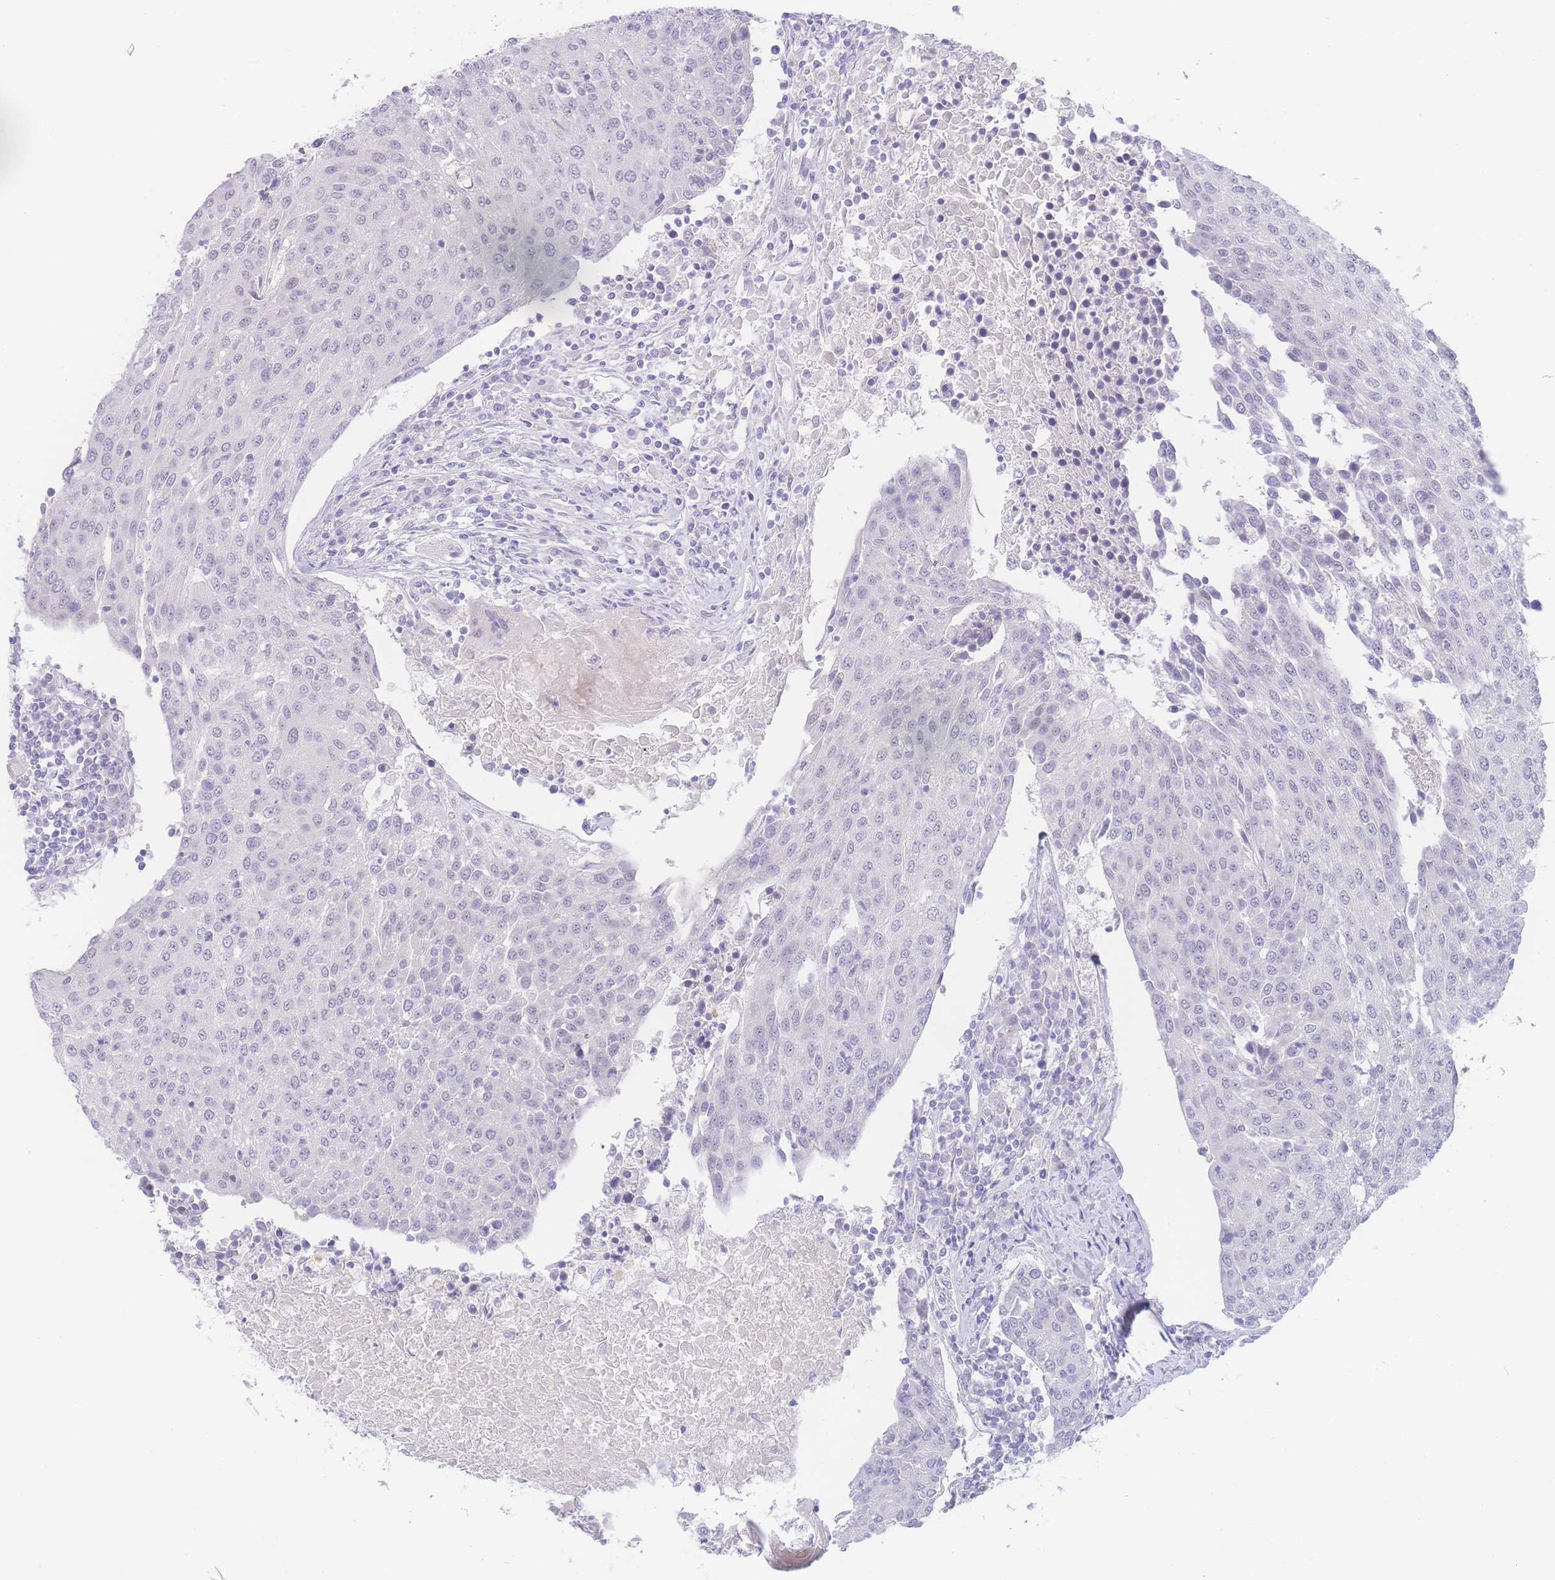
{"staining": {"intensity": "negative", "quantity": "none", "location": "none"}, "tissue": "urothelial cancer", "cell_type": "Tumor cells", "image_type": "cancer", "snomed": [{"axis": "morphology", "description": "Urothelial carcinoma, High grade"}, {"axis": "topography", "description": "Urinary bladder"}], "caption": "The IHC image has no significant positivity in tumor cells of high-grade urothelial carcinoma tissue.", "gene": "PRSS22", "patient": {"sex": "female", "age": 85}}